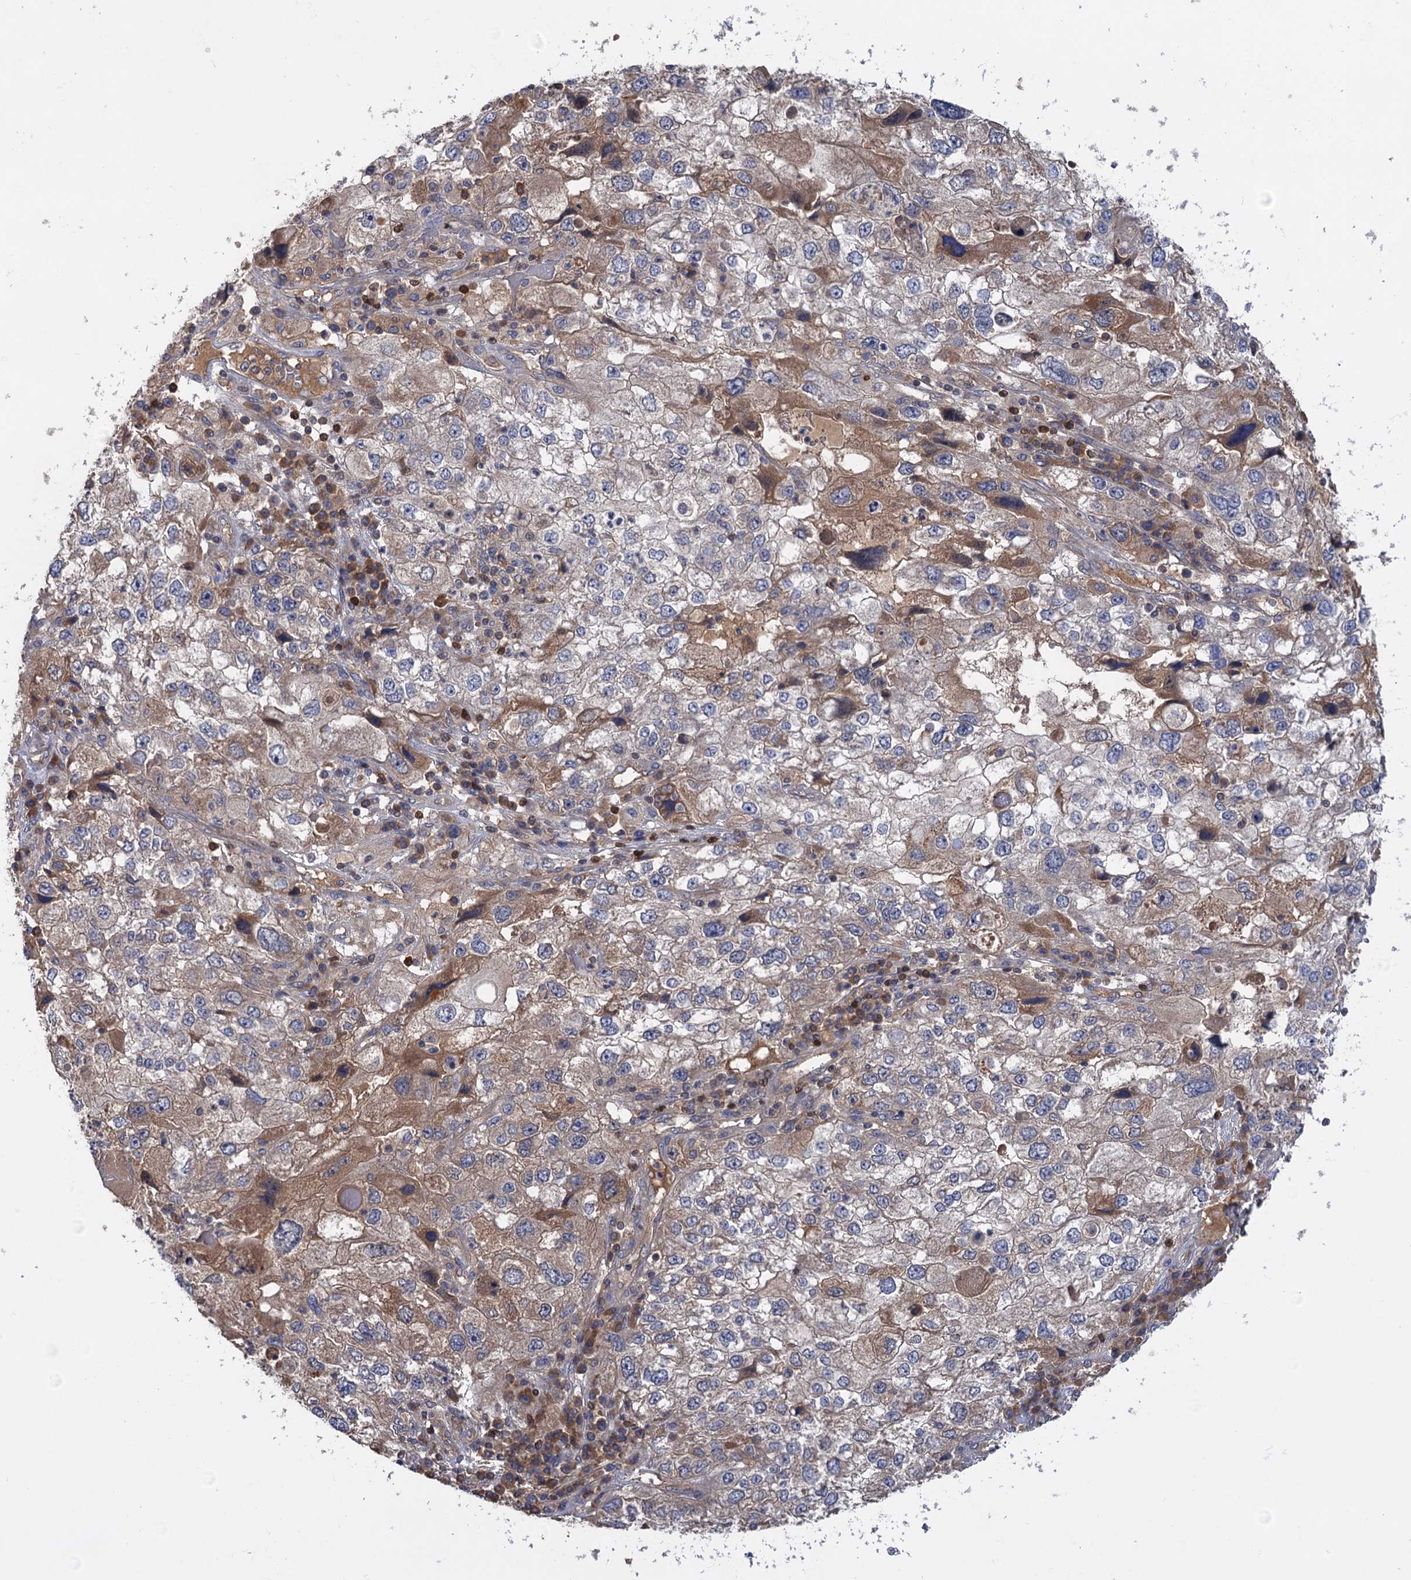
{"staining": {"intensity": "moderate", "quantity": "<25%", "location": "cytoplasmic/membranous"}, "tissue": "endometrial cancer", "cell_type": "Tumor cells", "image_type": "cancer", "snomed": [{"axis": "morphology", "description": "Adenocarcinoma, NOS"}, {"axis": "topography", "description": "Endometrium"}], "caption": "Brown immunohistochemical staining in human endometrial cancer (adenocarcinoma) shows moderate cytoplasmic/membranous staining in approximately <25% of tumor cells. The staining is performed using DAB (3,3'-diaminobenzidine) brown chromogen to label protein expression. The nuclei are counter-stained blue using hematoxylin.", "gene": "DGKA", "patient": {"sex": "female", "age": 49}}